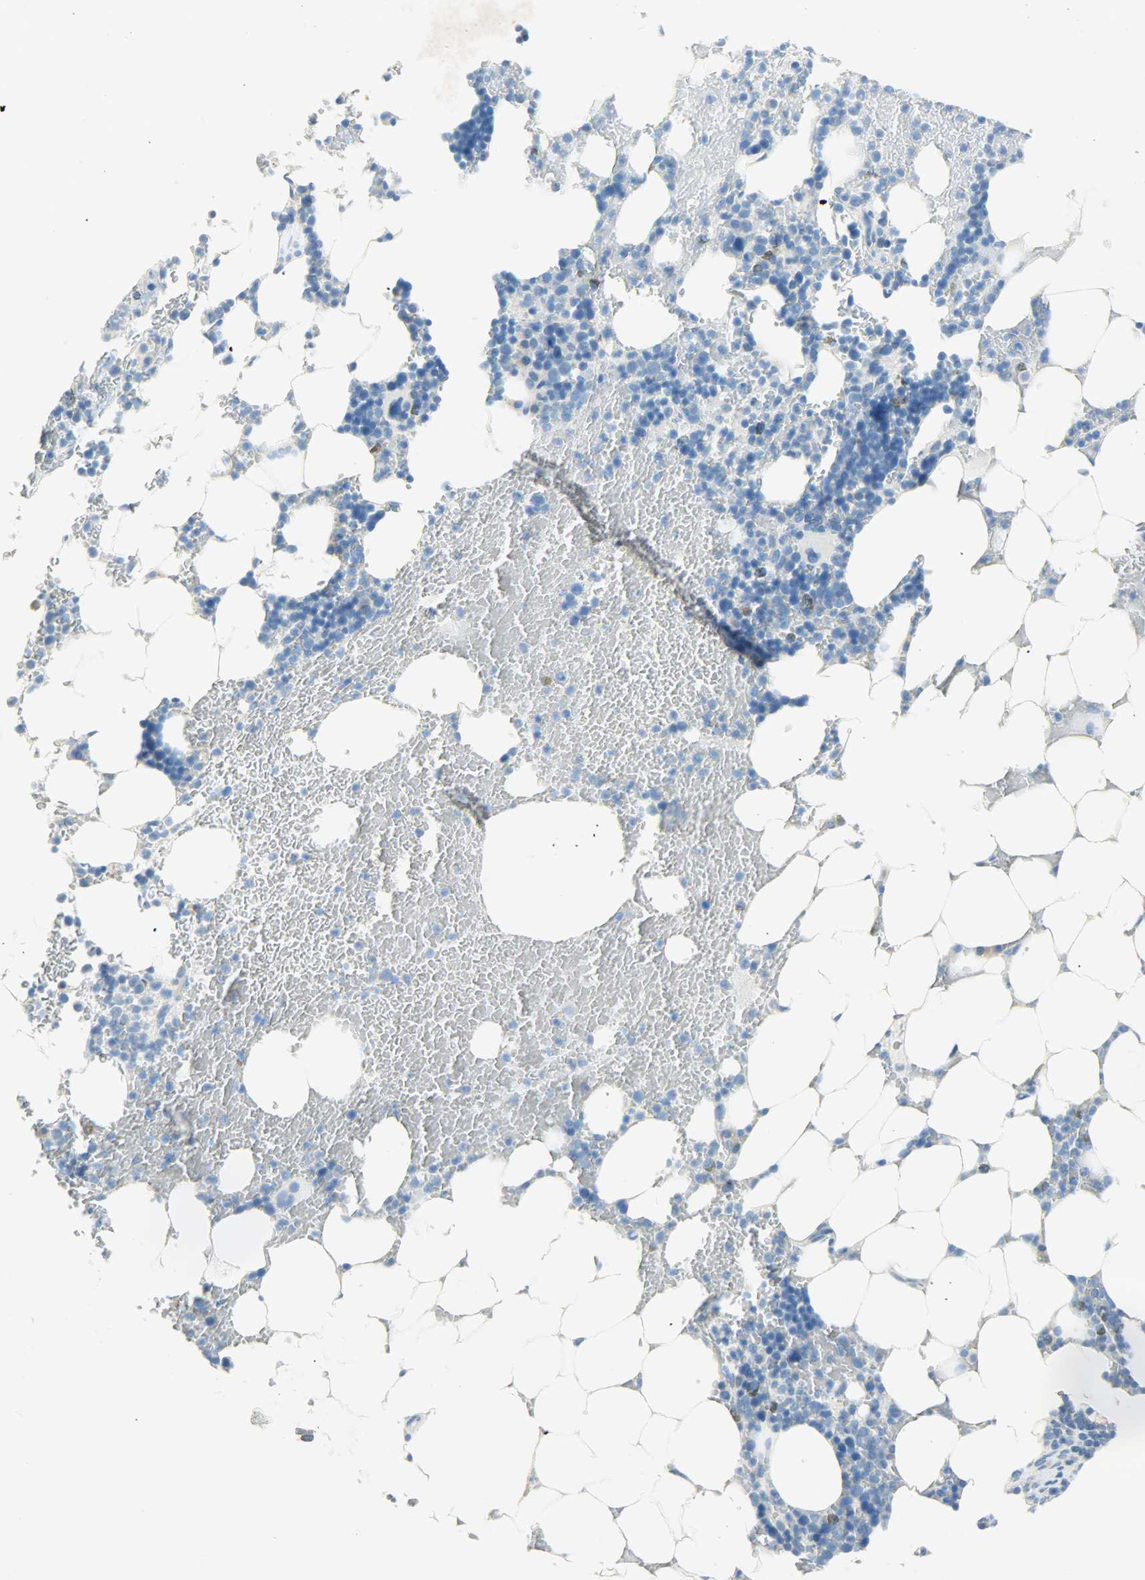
{"staining": {"intensity": "negative", "quantity": "none", "location": "none"}, "tissue": "bone marrow", "cell_type": "Hematopoietic cells", "image_type": "normal", "snomed": [{"axis": "morphology", "description": "Normal tissue, NOS"}, {"axis": "topography", "description": "Bone marrow"}], "caption": "There is no significant staining in hematopoietic cells of bone marrow. Brightfield microscopy of IHC stained with DAB (3,3'-diaminobenzidine) (brown) and hematoxylin (blue), captured at high magnification.", "gene": "PROM1", "patient": {"sex": "female", "age": 73}}